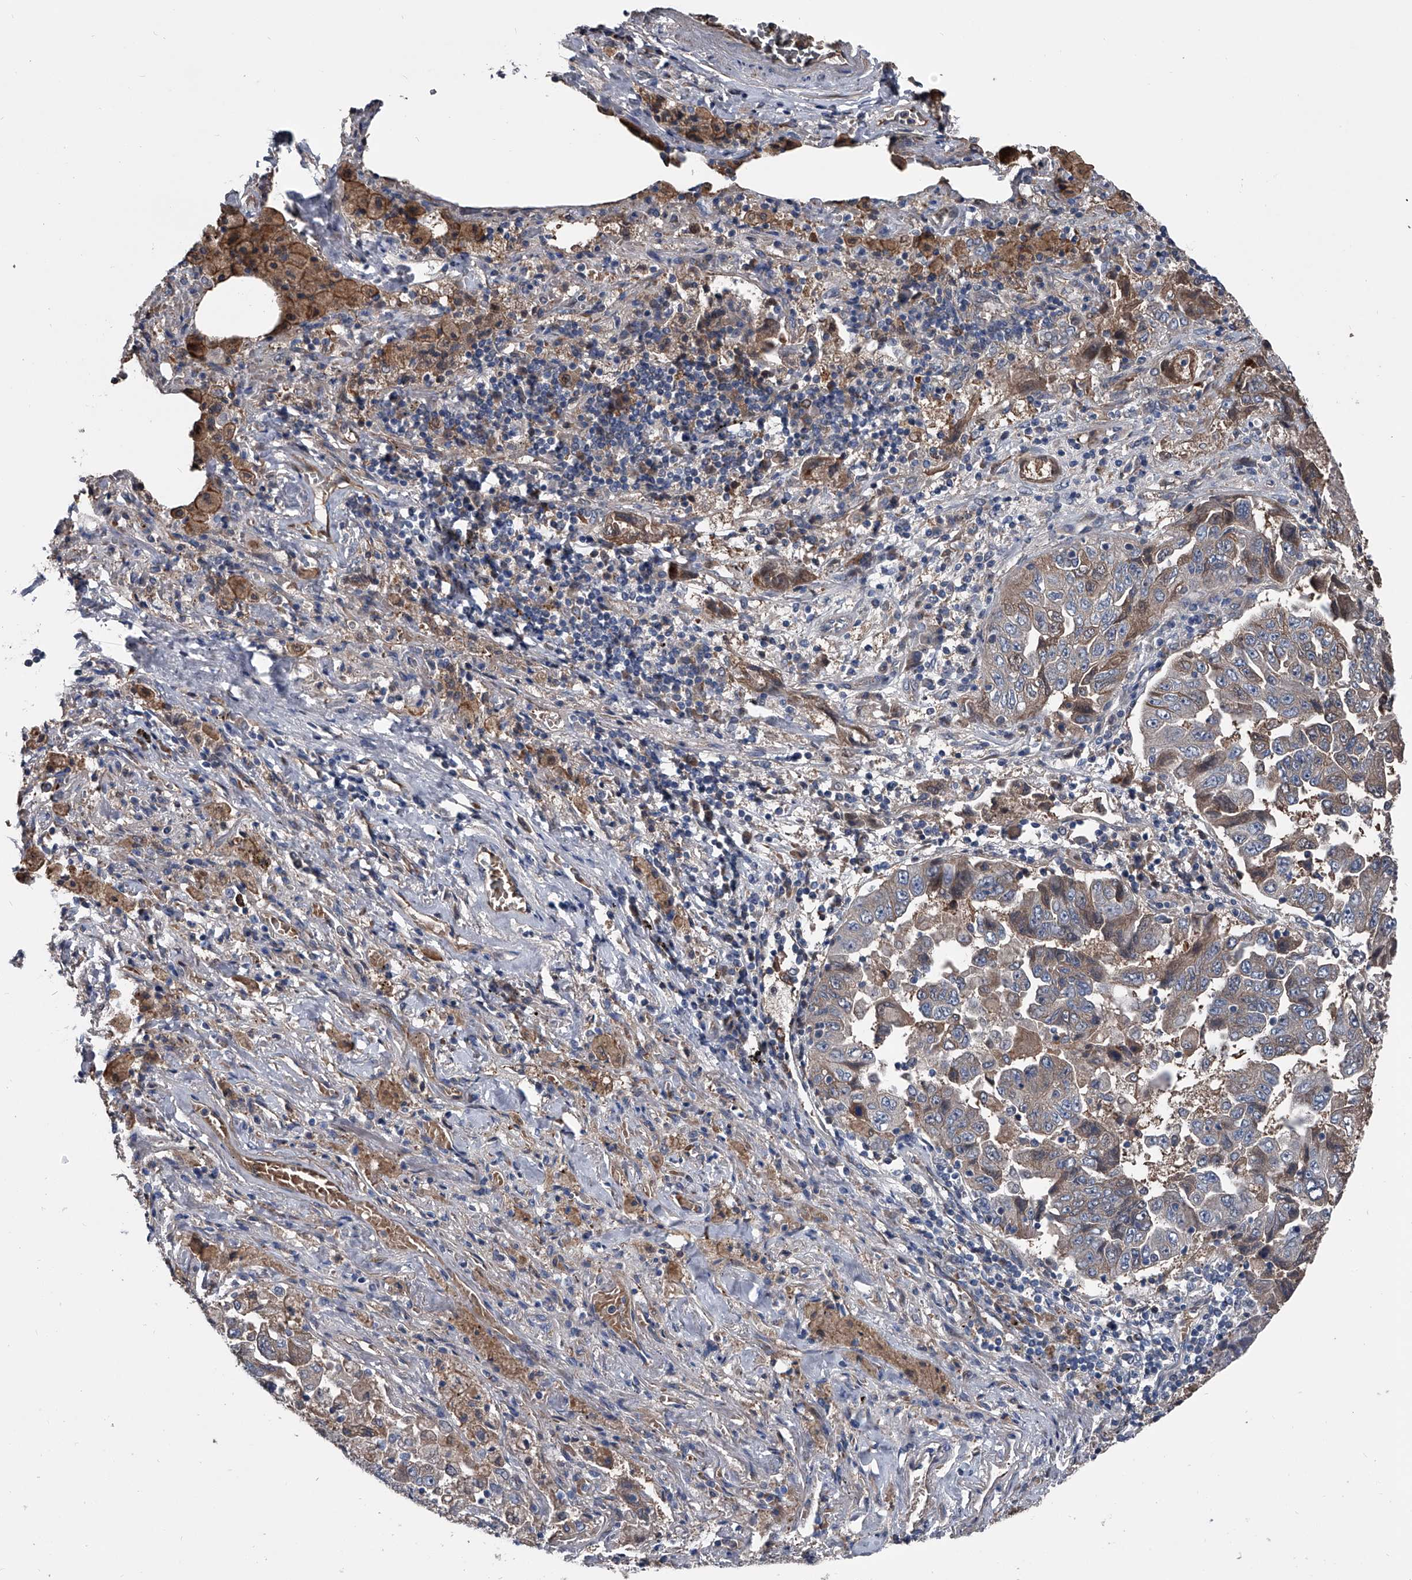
{"staining": {"intensity": "weak", "quantity": "25%-75%", "location": "cytoplasmic/membranous"}, "tissue": "lung cancer", "cell_type": "Tumor cells", "image_type": "cancer", "snomed": [{"axis": "morphology", "description": "Adenocarcinoma, NOS"}, {"axis": "topography", "description": "Lung"}], "caption": "A micrograph of human lung adenocarcinoma stained for a protein shows weak cytoplasmic/membranous brown staining in tumor cells. (Stains: DAB (3,3'-diaminobenzidine) in brown, nuclei in blue, Microscopy: brightfield microscopy at high magnification).", "gene": "KIF13A", "patient": {"sex": "female", "age": 51}}